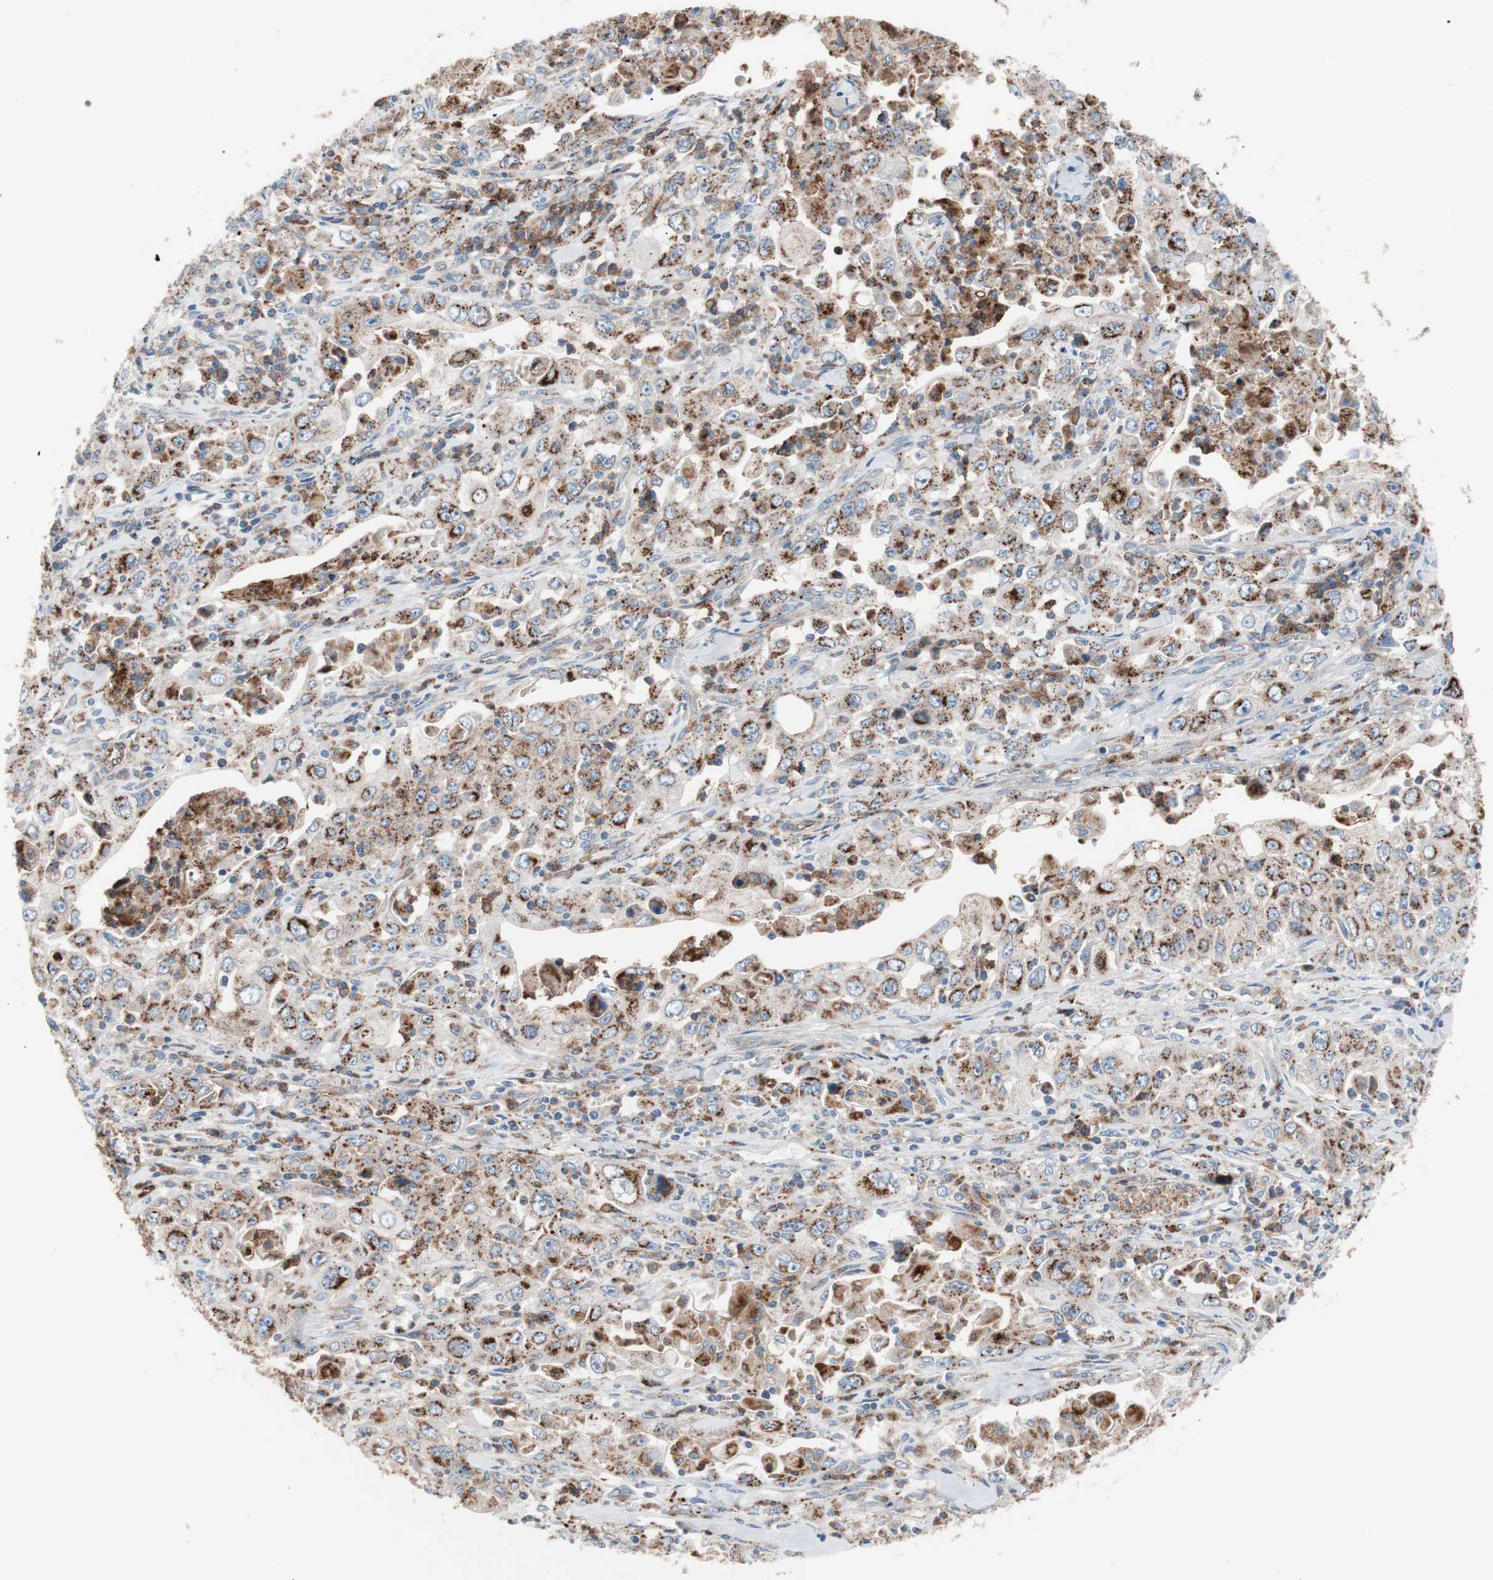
{"staining": {"intensity": "moderate", "quantity": ">75%", "location": "cytoplasmic/membranous"}, "tissue": "pancreatic cancer", "cell_type": "Tumor cells", "image_type": "cancer", "snomed": [{"axis": "morphology", "description": "Adenocarcinoma, NOS"}, {"axis": "topography", "description": "Pancreas"}], "caption": "Pancreatic cancer was stained to show a protein in brown. There is medium levels of moderate cytoplasmic/membranous positivity in about >75% of tumor cells. The staining is performed using DAB (3,3'-diaminobenzidine) brown chromogen to label protein expression. The nuclei are counter-stained blue using hematoxylin.", "gene": "FLOT2", "patient": {"sex": "male", "age": 70}}